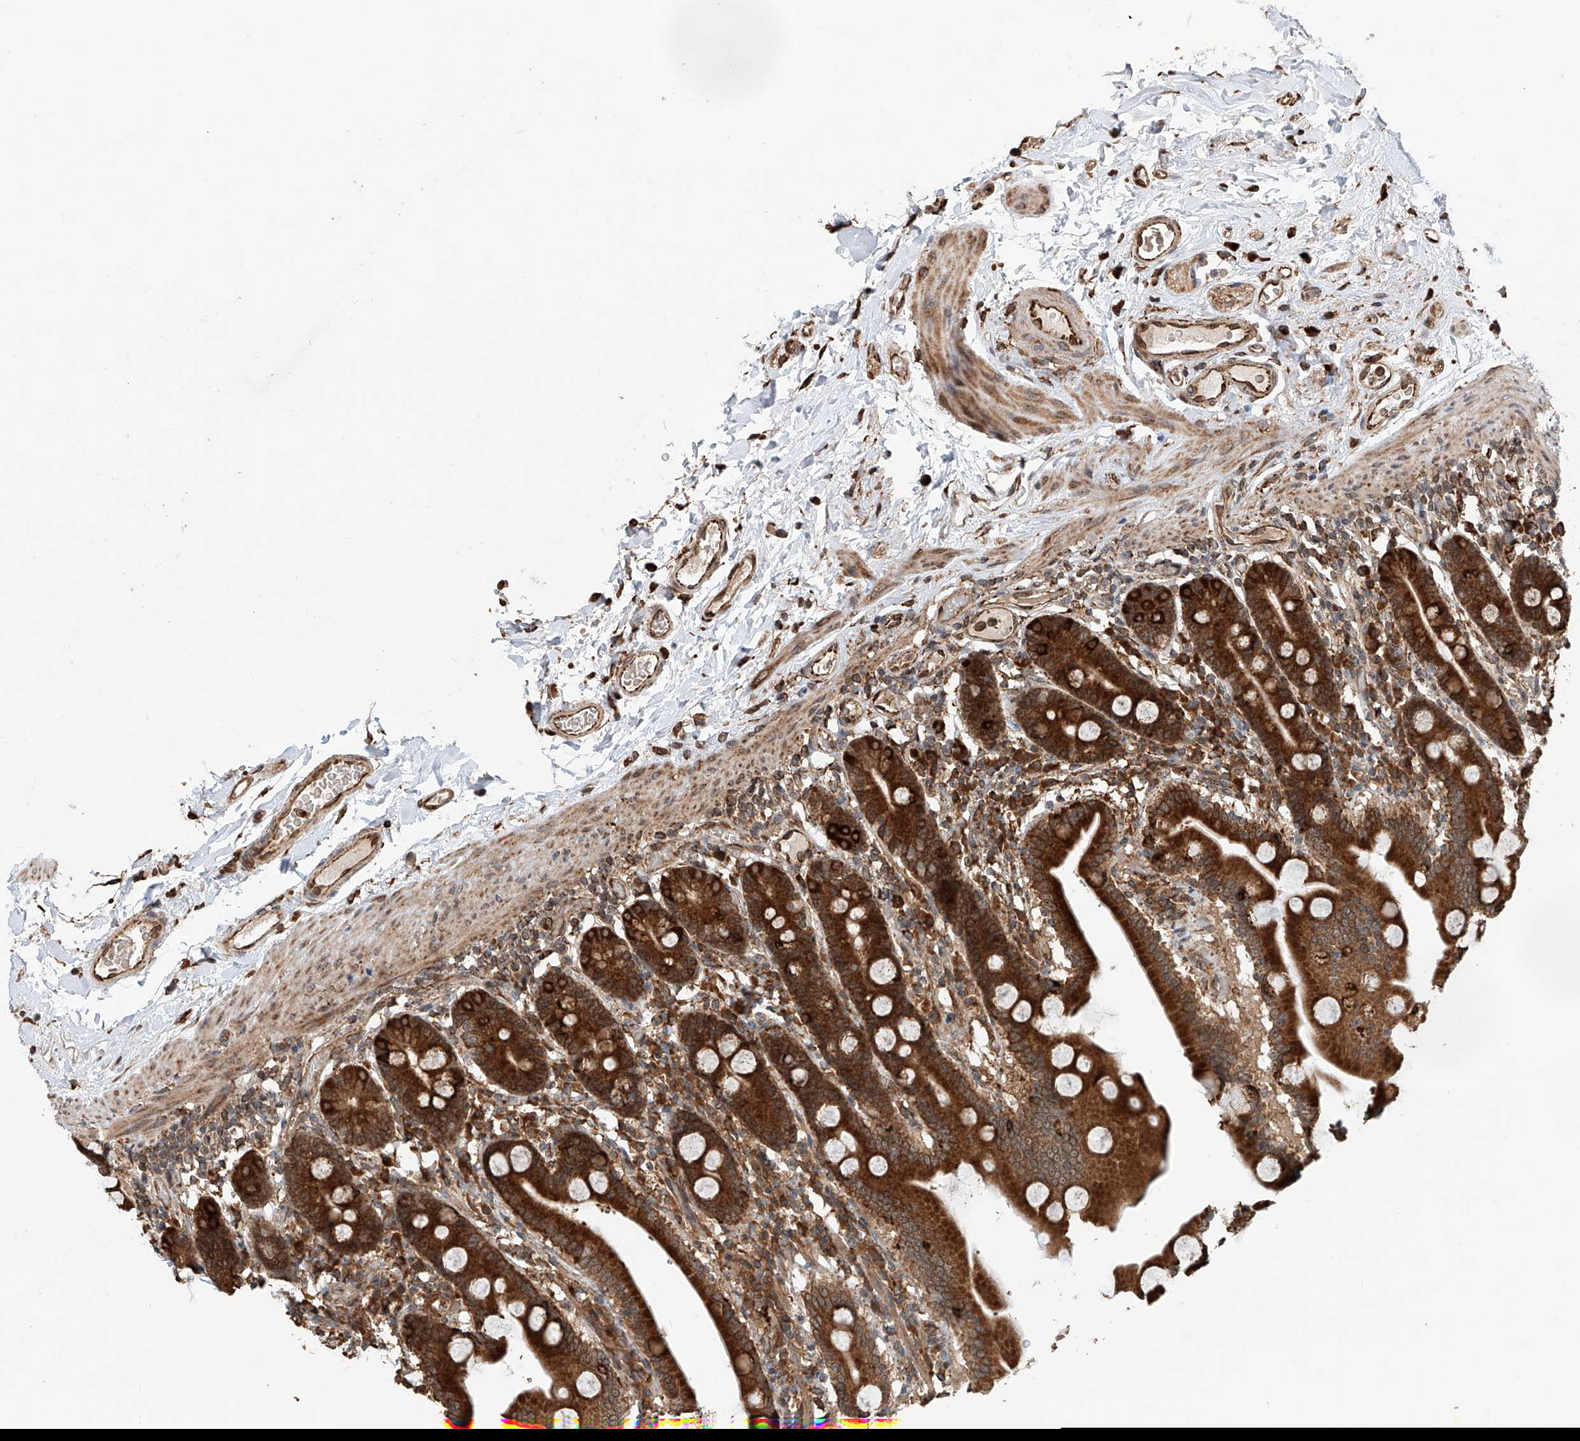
{"staining": {"intensity": "strong", "quantity": ">75%", "location": "cytoplasmic/membranous"}, "tissue": "duodenum", "cell_type": "Glandular cells", "image_type": "normal", "snomed": [{"axis": "morphology", "description": "Normal tissue, NOS"}, {"axis": "topography", "description": "Duodenum"}], "caption": "DAB (3,3'-diaminobenzidine) immunohistochemical staining of benign duodenum displays strong cytoplasmic/membranous protein positivity in approximately >75% of glandular cells.", "gene": "DNAH8", "patient": {"sex": "male", "age": 55}}